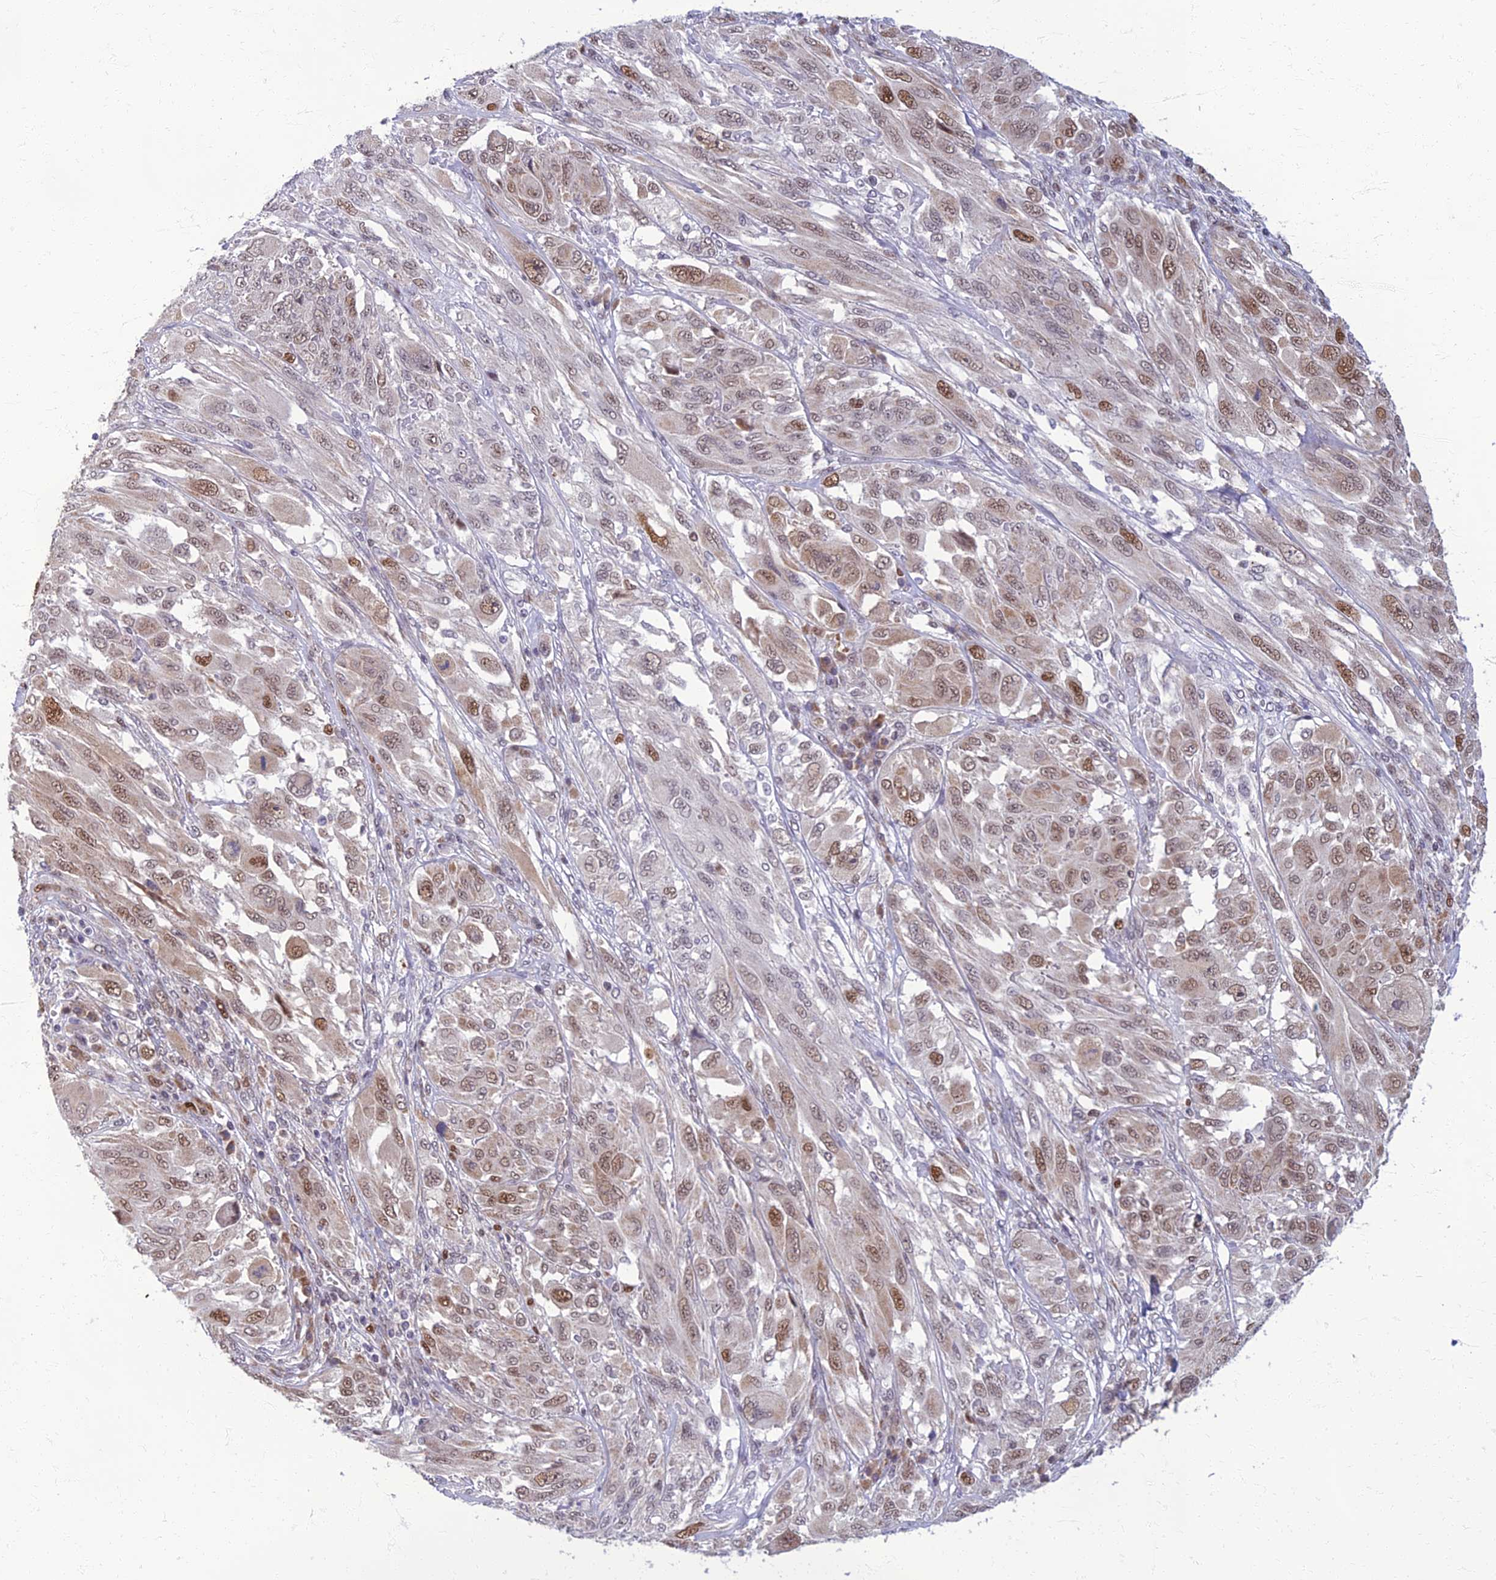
{"staining": {"intensity": "moderate", "quantity": ">75%", "location": "nuclear"}, "tissue": "melanoma", "cell_type": "Tumor cells", "image_type": "cancer", "snomed": [{"axis": "morphology", "description": "Malignant melanoma, NOS"}, {"axis": "topography", "description": "Skin"}], "caption": "Moderate nuclear expression is present in about >75% of tumor cells in malignant melanoma. (brown staining indicates protein expression, while blue staining denotes nuclei).", "gene": "EARS2", "patient": {"sex": "female", "age": 91}}